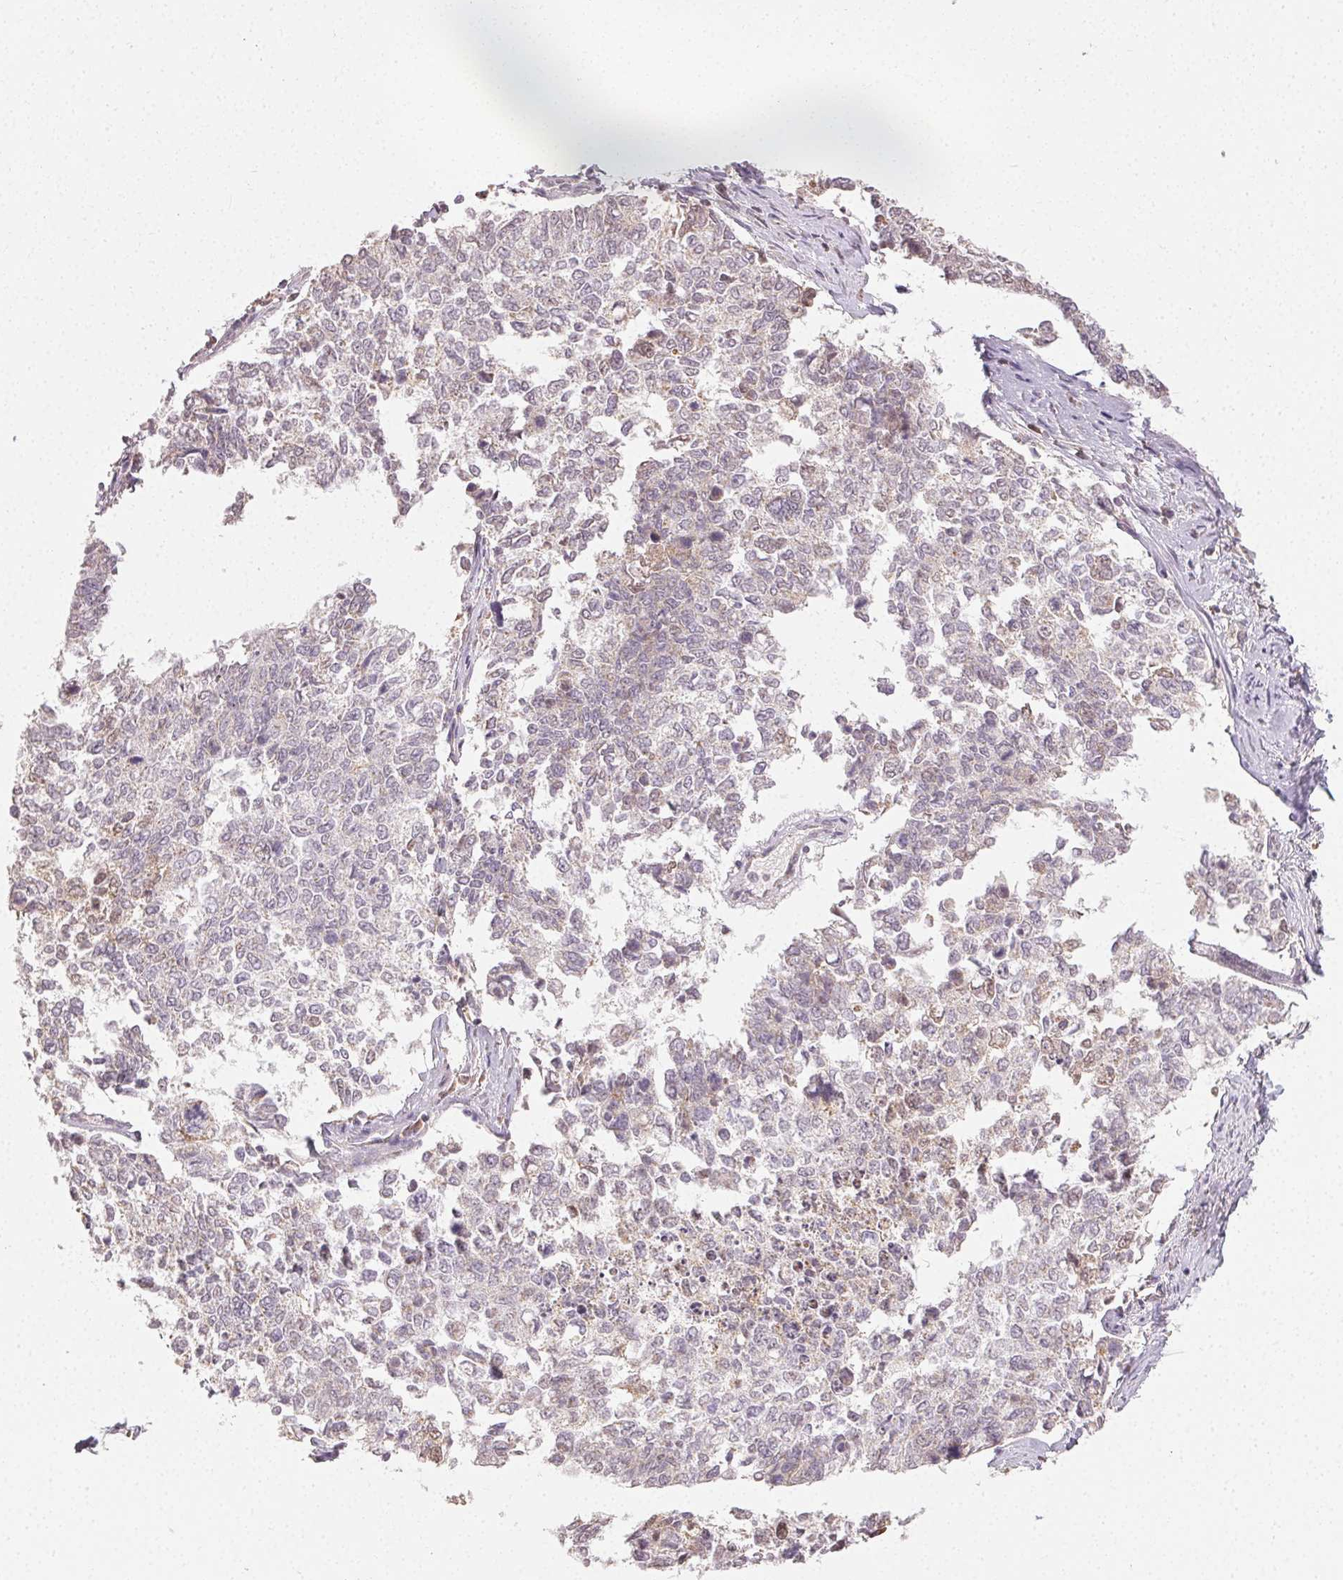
{"staining": {"intensity": "negative", "quantity": "none", "location": "none"}, "tissue": "cervical cancer", "cell_type": "Tumor cells", "image_type": "cancer", "snomed": [{"axis": "morphology", "description": "Adenocarcinoma, NOS"}, {"axis": "topography", "description": "Cervix"}], "caption": "IHC image of adenocarcinoma (cervical) stained for a protein (brown), which demonstrates no staining in tumor cells.", "gene": "CLASP1", "patient": {"sex": "female", "age": 63}}